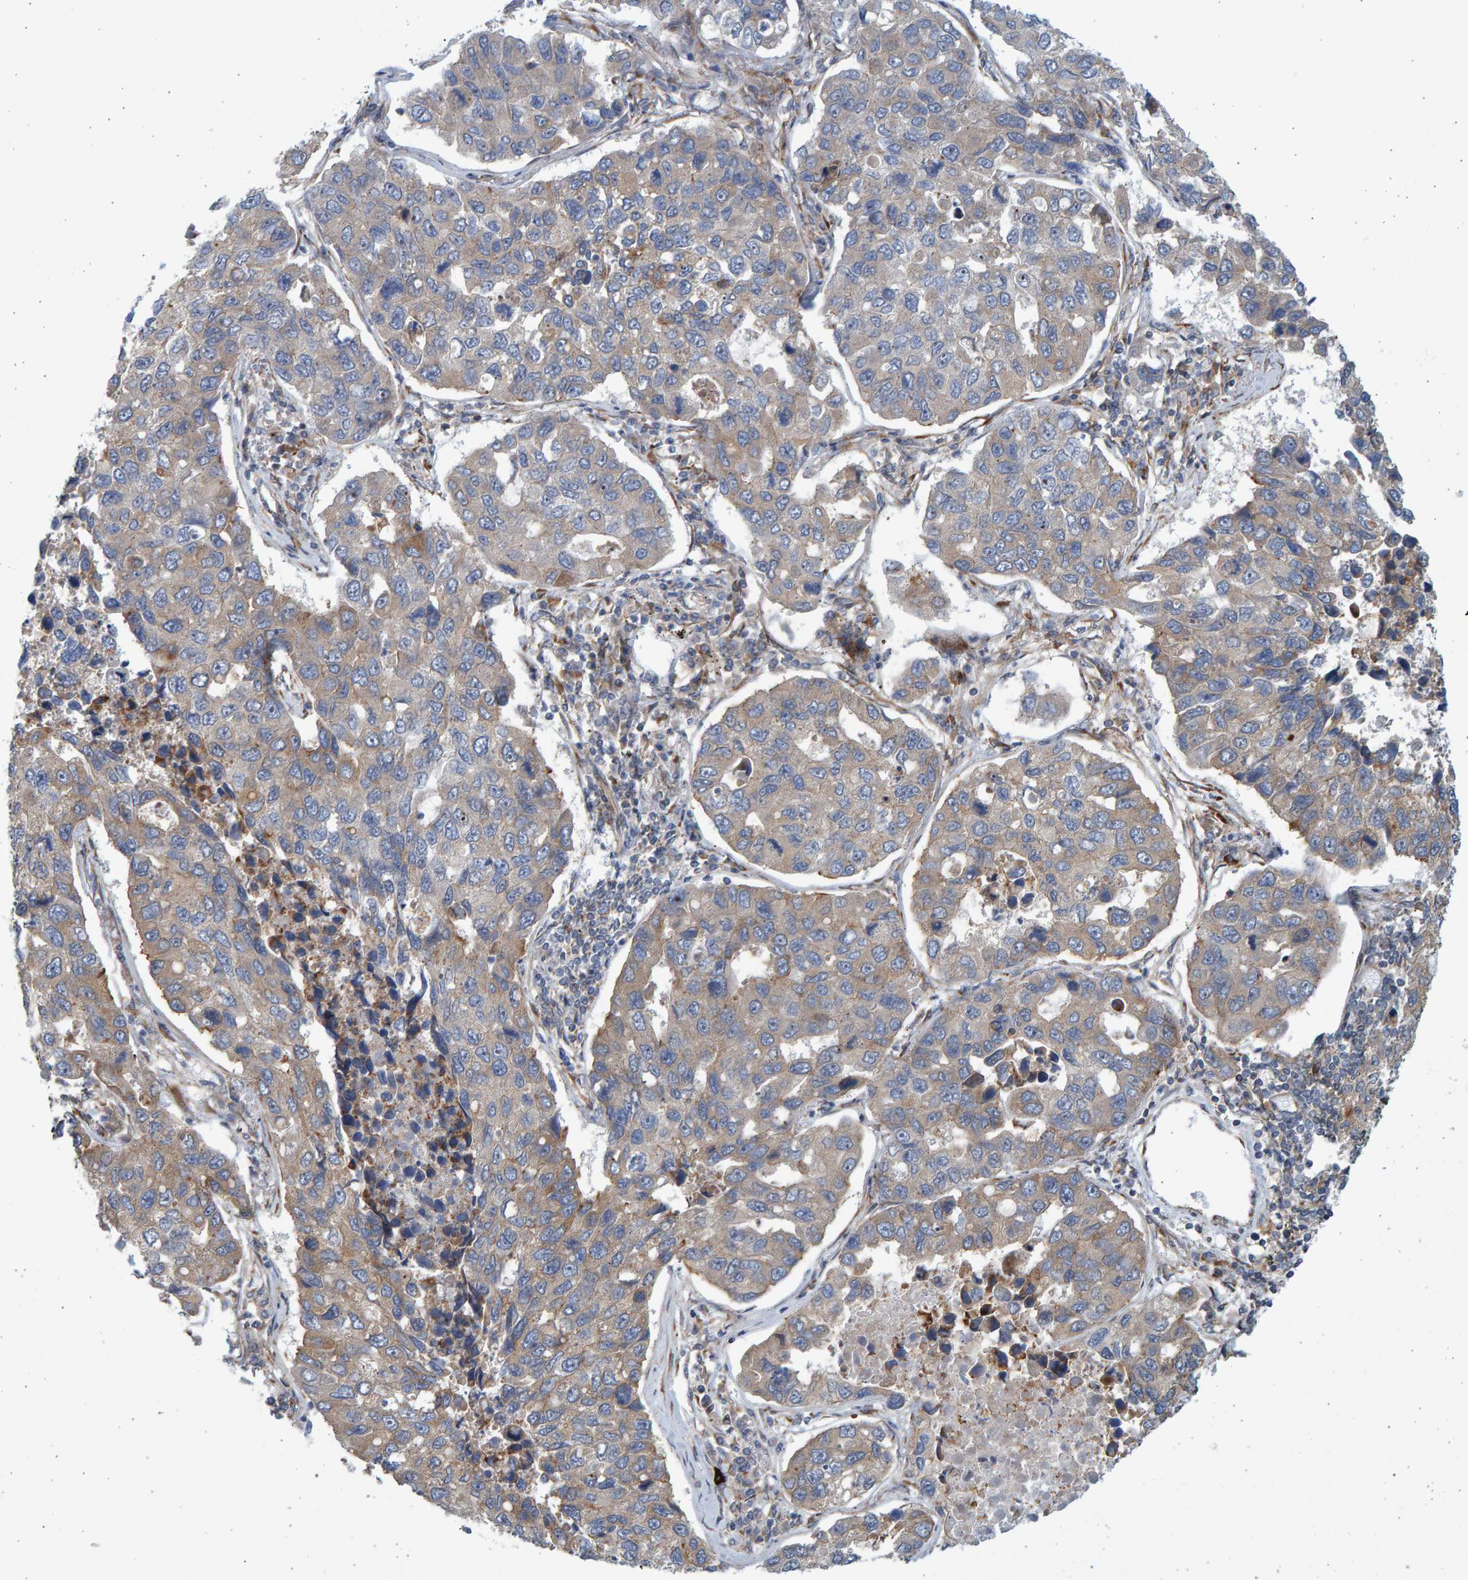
{"staining": {"intensity": "weak", "quantity": "25%-75%", "location": "cytoplasmic/membranous"}, "tissue": "lung cancer", "cell_type": "Tumor cells", "image_type": "cancer", "snomed": [{"axis": "morphology", "description": "Adenocarcinoma, NOS"}, {"axis": "topography", "description": "Lung"}], "caption": "About 25%-75% of tumor cells in human lung adenocarcinoma show weak cytoplasmic/membranous protein staining as visualized by brown immunohistochemical staining.", "gene": "LRBA", "patient": {"sex": "male", "age": 64}}